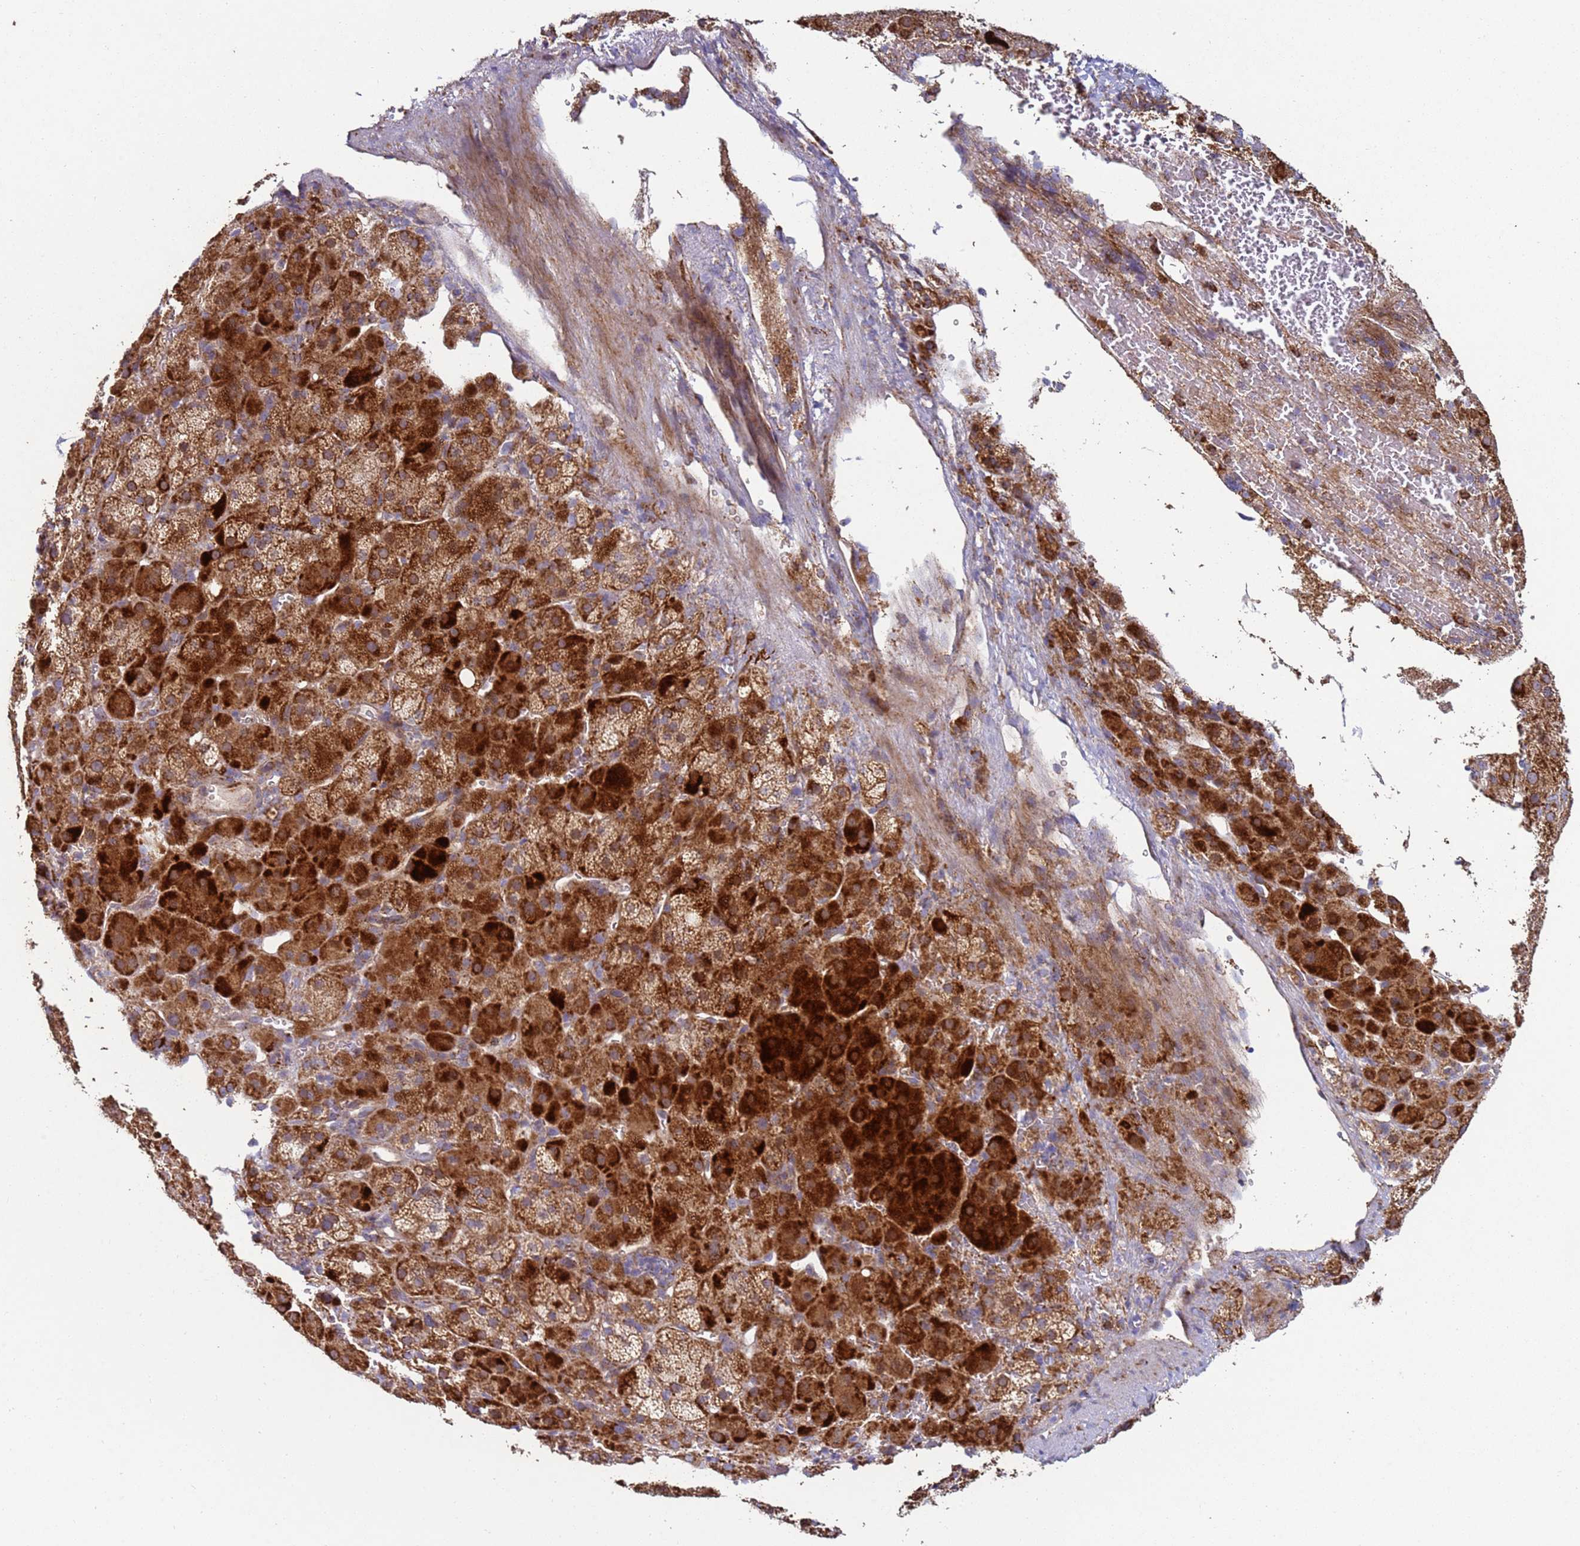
{"staining": {"intensity": "strong", "quantity": "25%-75%", "location": "cytoplasmic/membranous"}, "tissue": "adrenal gland", "cell_type": "Glandular cells", "image_type": "normal", "snomed": [{"axis": "morphology", "description": "Normal tissue, NOS"}, {"axis": "topography", "description": "Adrenal gland"}], "caption": "DAB immunohistochemical staining of unremarkable adrenal gland exhibits strong cytoplasmic/membranous protein positivity in about 25%-75% of glandular cells.", "gene": "FBXO33", "patient": {"sex": "female", "age": 57}}